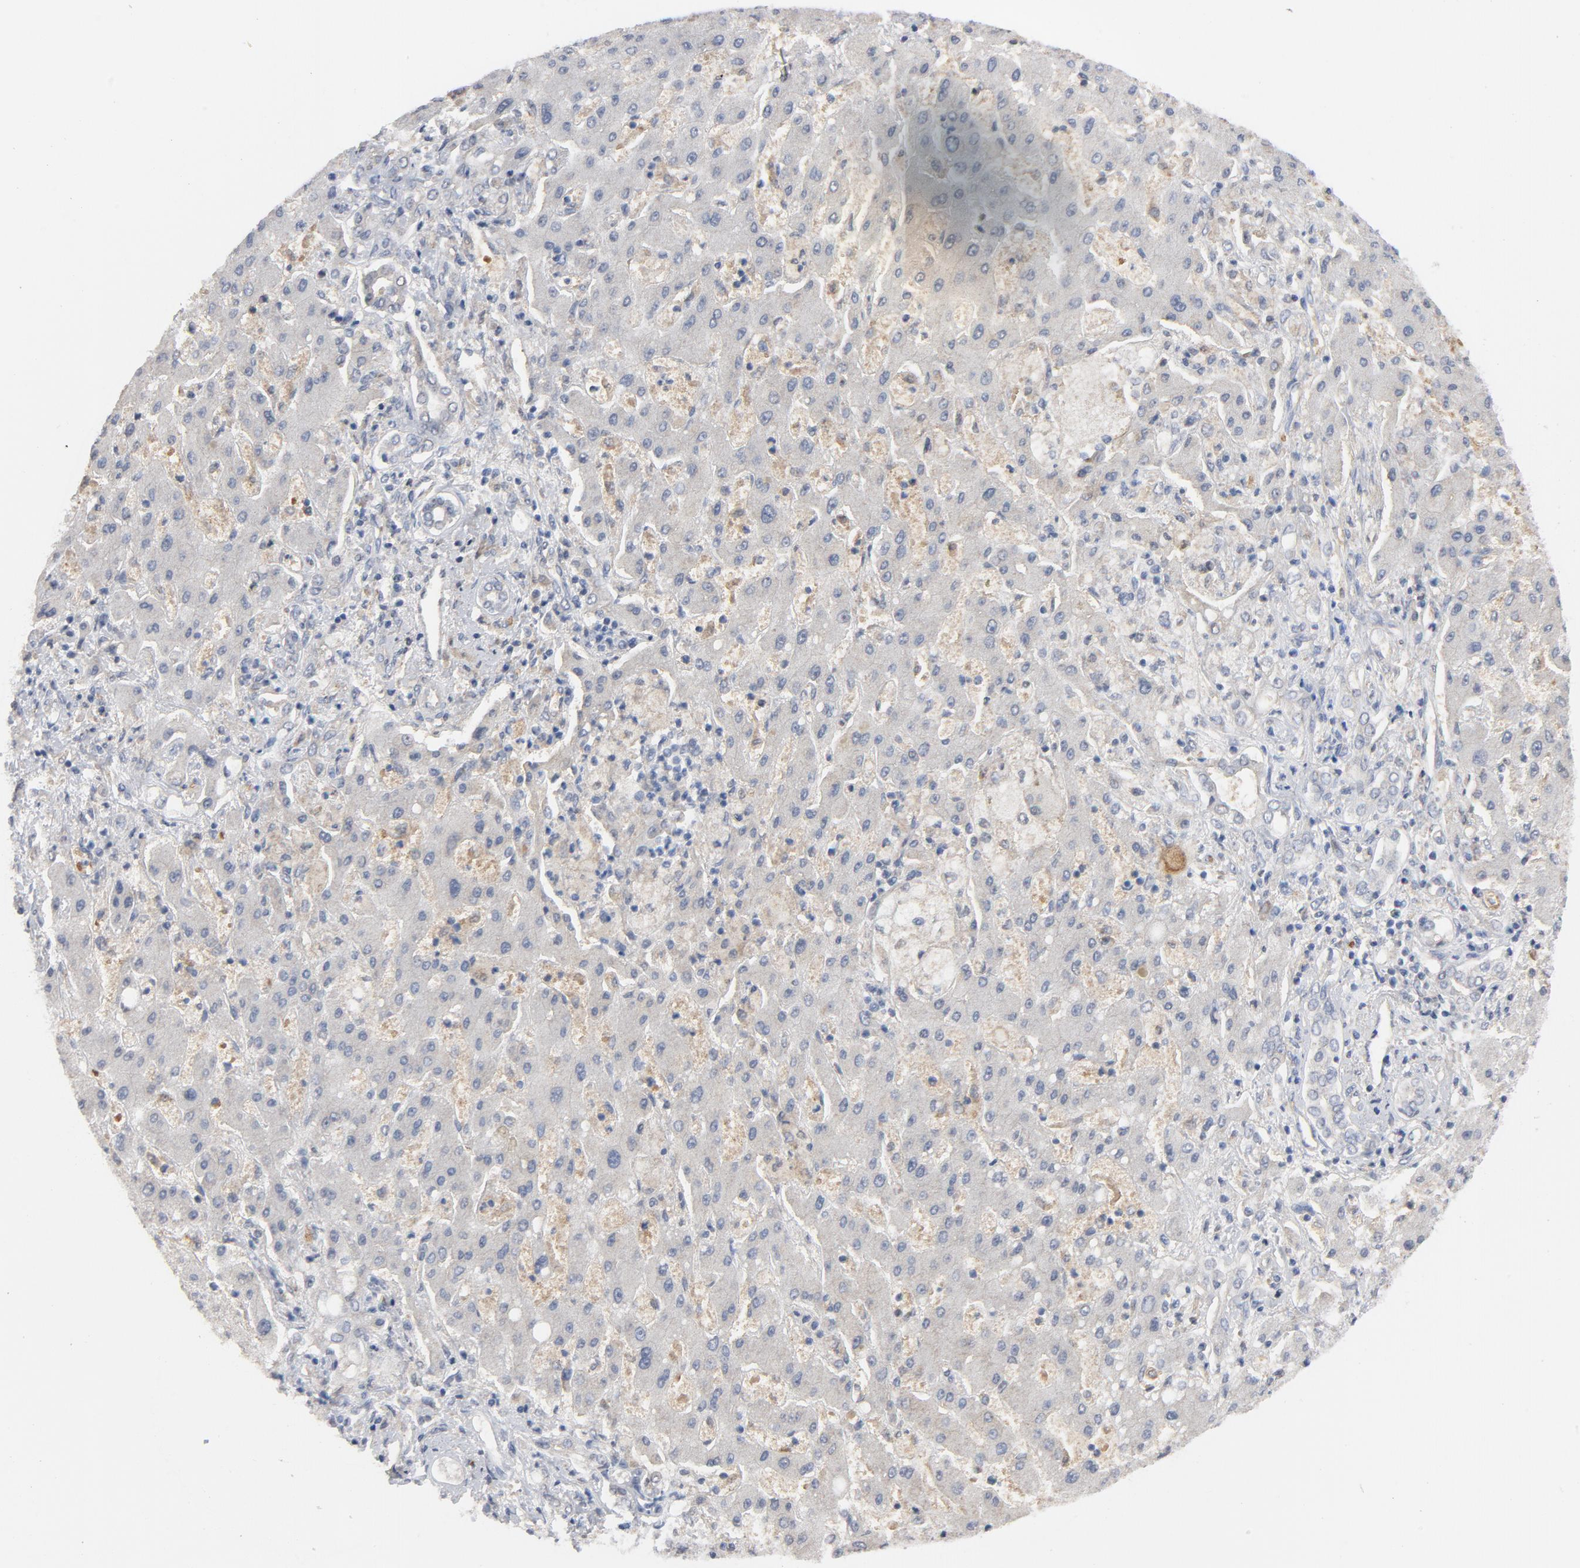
{"staining": {"intensity": "negative", "quantity": "none", "location": "none"}, "tissue": "liver cancer", "cell_type": "Tumor cells", "image_type": "cancer", "snomed": [{"axis": "morphology", "description": "Cholangiocarcinoma"}, {"axis": "topography", "description": "Liver"}], "caption": "High power microscopy histopathology image of an immunohistochemistry (IHC) histopathology image of liver cancer, revealing no significant staining in tumor cells.", "gene": "PRDX1", "patient": {"sex": "male", "age": 50}}